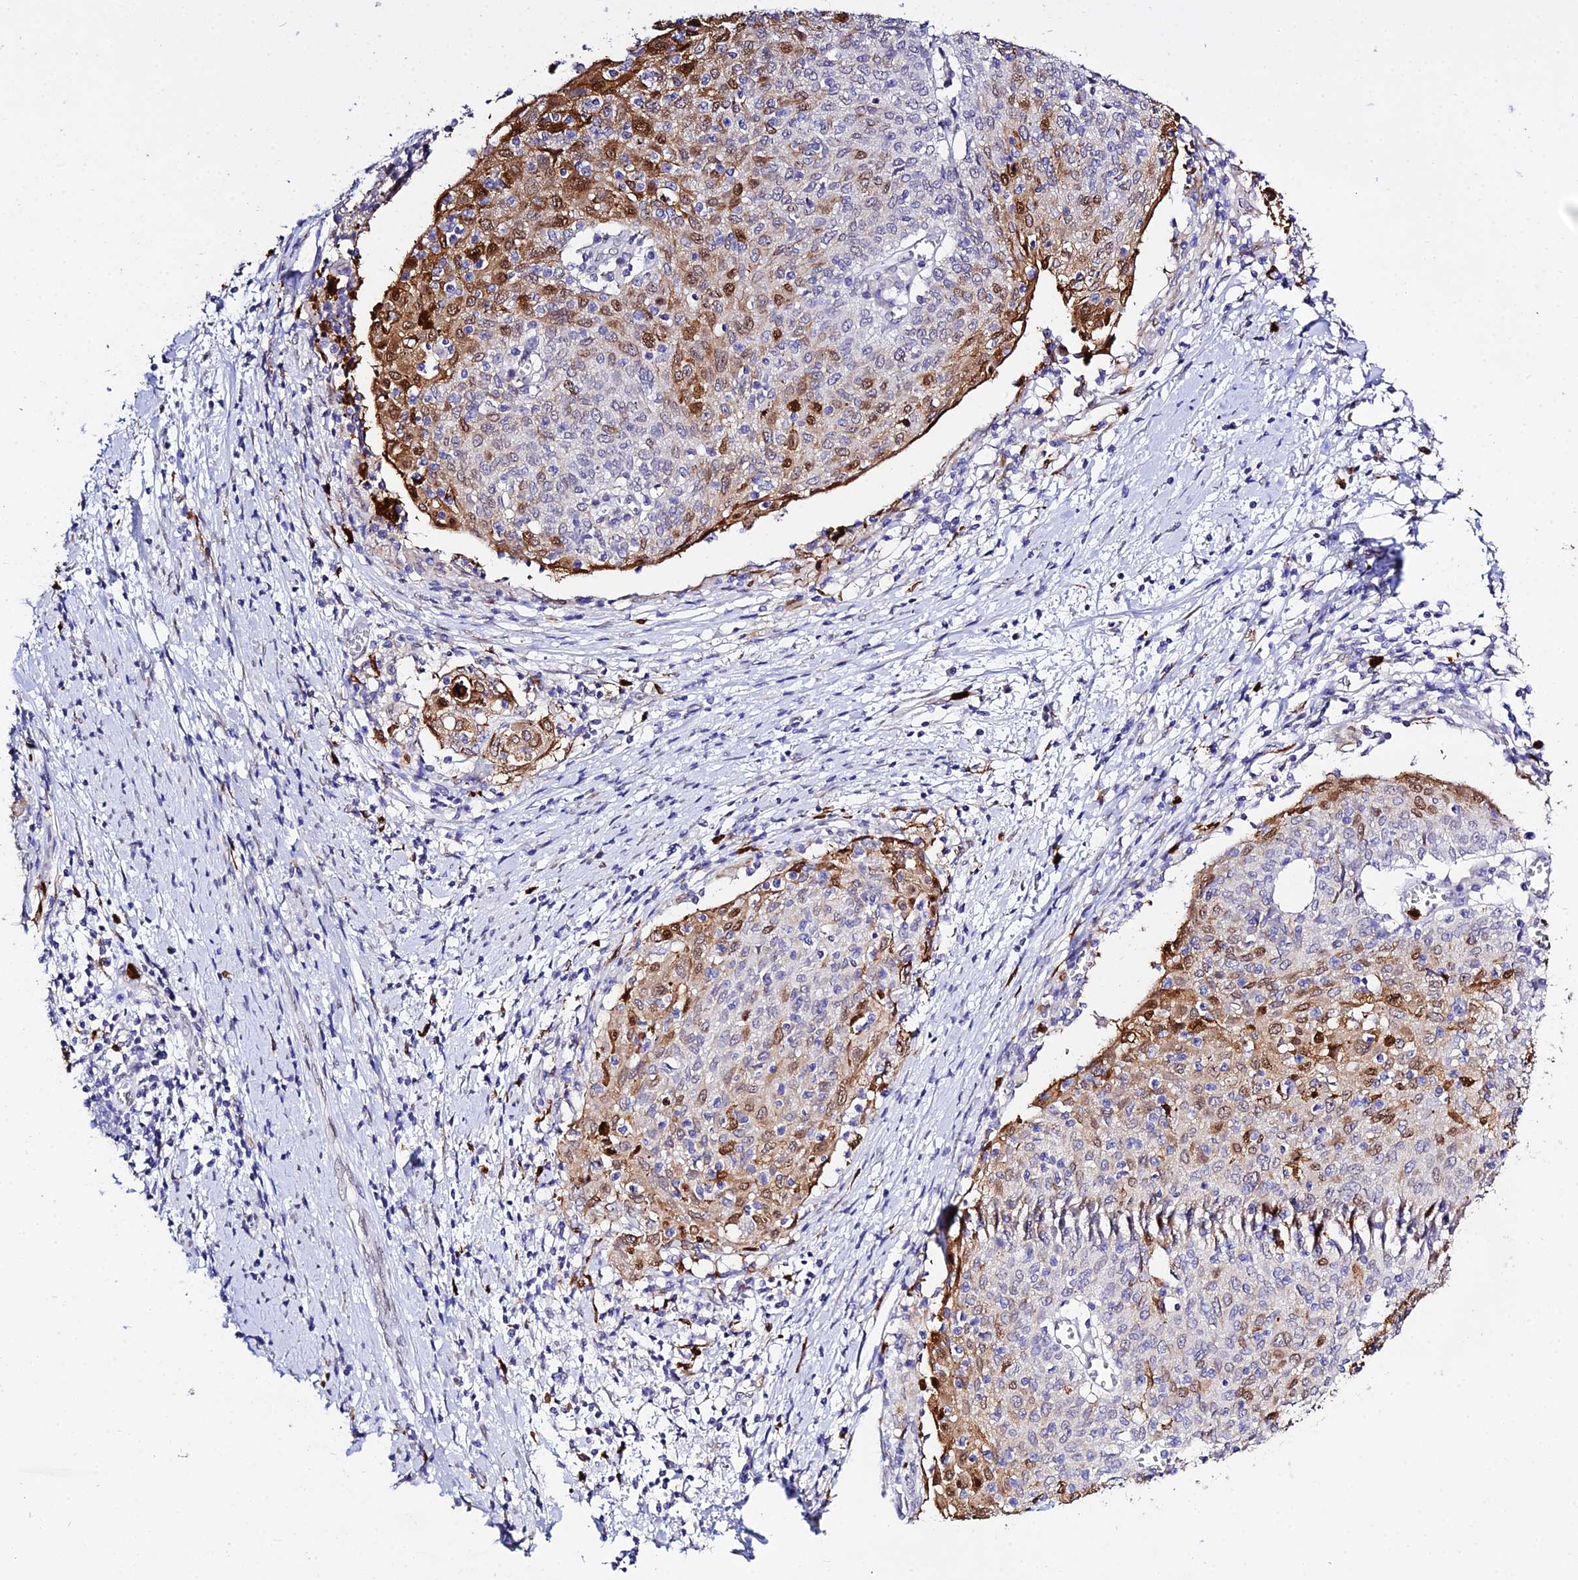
{"staining": {"intensity": "moderate", "quantity": "25%-75%", "location": "cytoplasmic/membranous,nuclear"}, "tissue": "cervical cancer", "cell_type": "Tumor cells", "image_type": "cancer", "snomed": [{"axis": "morphology", "description": "Squamous cell carcinoma, NOS"}, {"axis": "topography", "description": "Cervix"}], "caption": "A micrograph of cervical squamous cell carcinoma stained for a protein displays moderate cytoplasmic/membranous and nuclear brown staining in tumor cells.", "gene": "MCM10", "patient": {"sex": "female", "age": 52}}